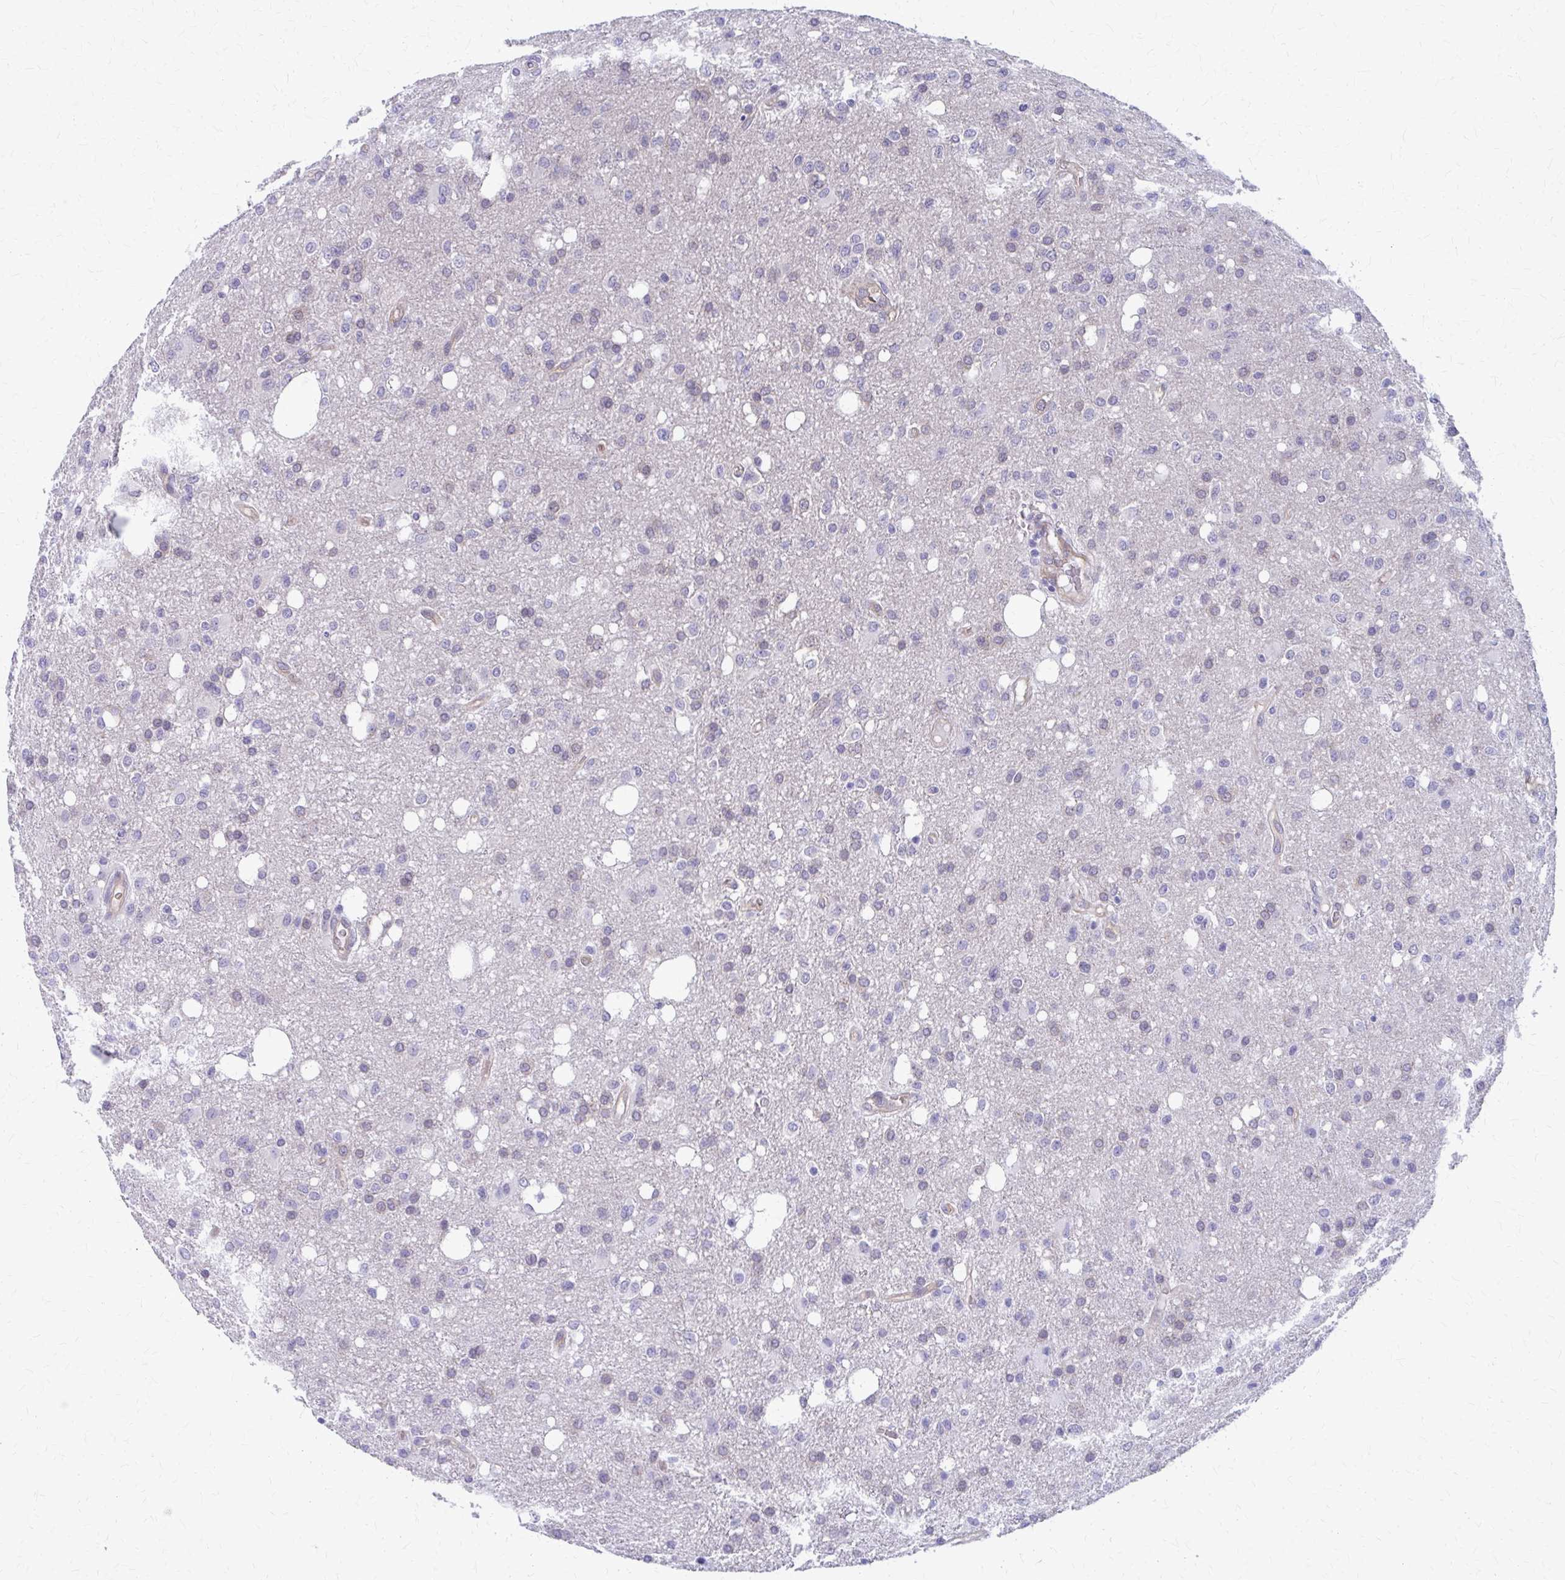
{"staining": {"intensity": "negative", "quantity": "none", "location": "none"}, "tissue": "glioma", "cell_type": "Tumor cells", "image_type": "cancer", "snomed": [{"axis": "morphology", "description": "Glioma, malignant, Low grade"}, {"axis": "topography", "description": "Brain"}], "caption": "This is a image of immunohistochemistry staining of malignant glioma (low-grade), which shows no expression in tumor cells.", "gene": "CLIC2", "patient": {"sex": "female", "age": 58}}